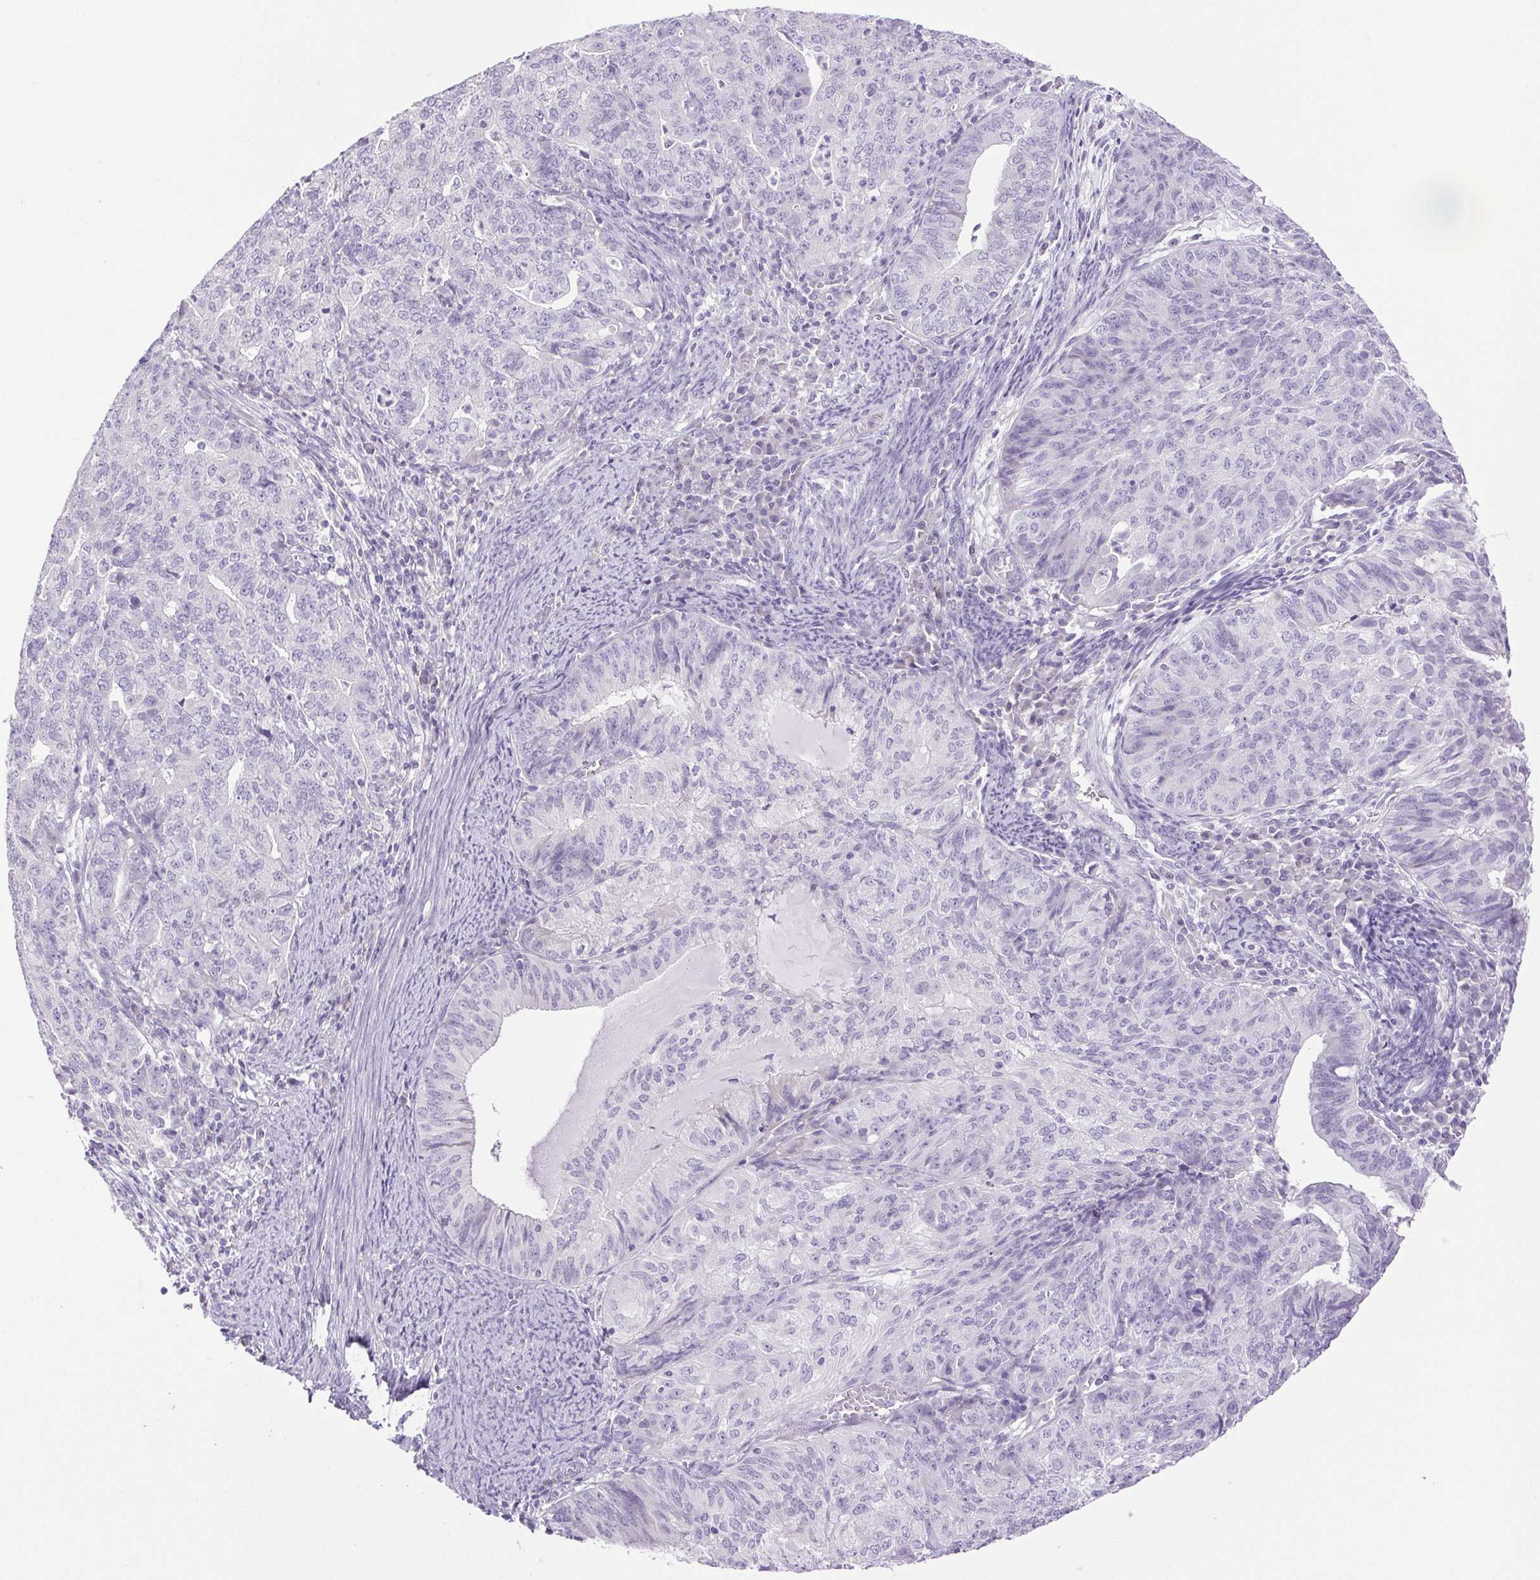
{"staining": {"intensity": "negative", "quantity": "none", "location": "none"}, "tissue": "endometrial cancer", "cell_type": "Tumor cells", "image_type": "cancer", "snomed": [{"axis": "morphology", "description": "Adenocarcinoma, NOS"}, {"axis": "topography", "description": "Endometrium"}], "caption": "There is no significant positivity in tumor cells of adenocarcinoma (endometrial). The staining is performed using DAB brown chromogen with nuclei counter-stained in using hematoxylin.", "gene": "PAPPA2", "patient": {"sex": "female", "age": 82}}